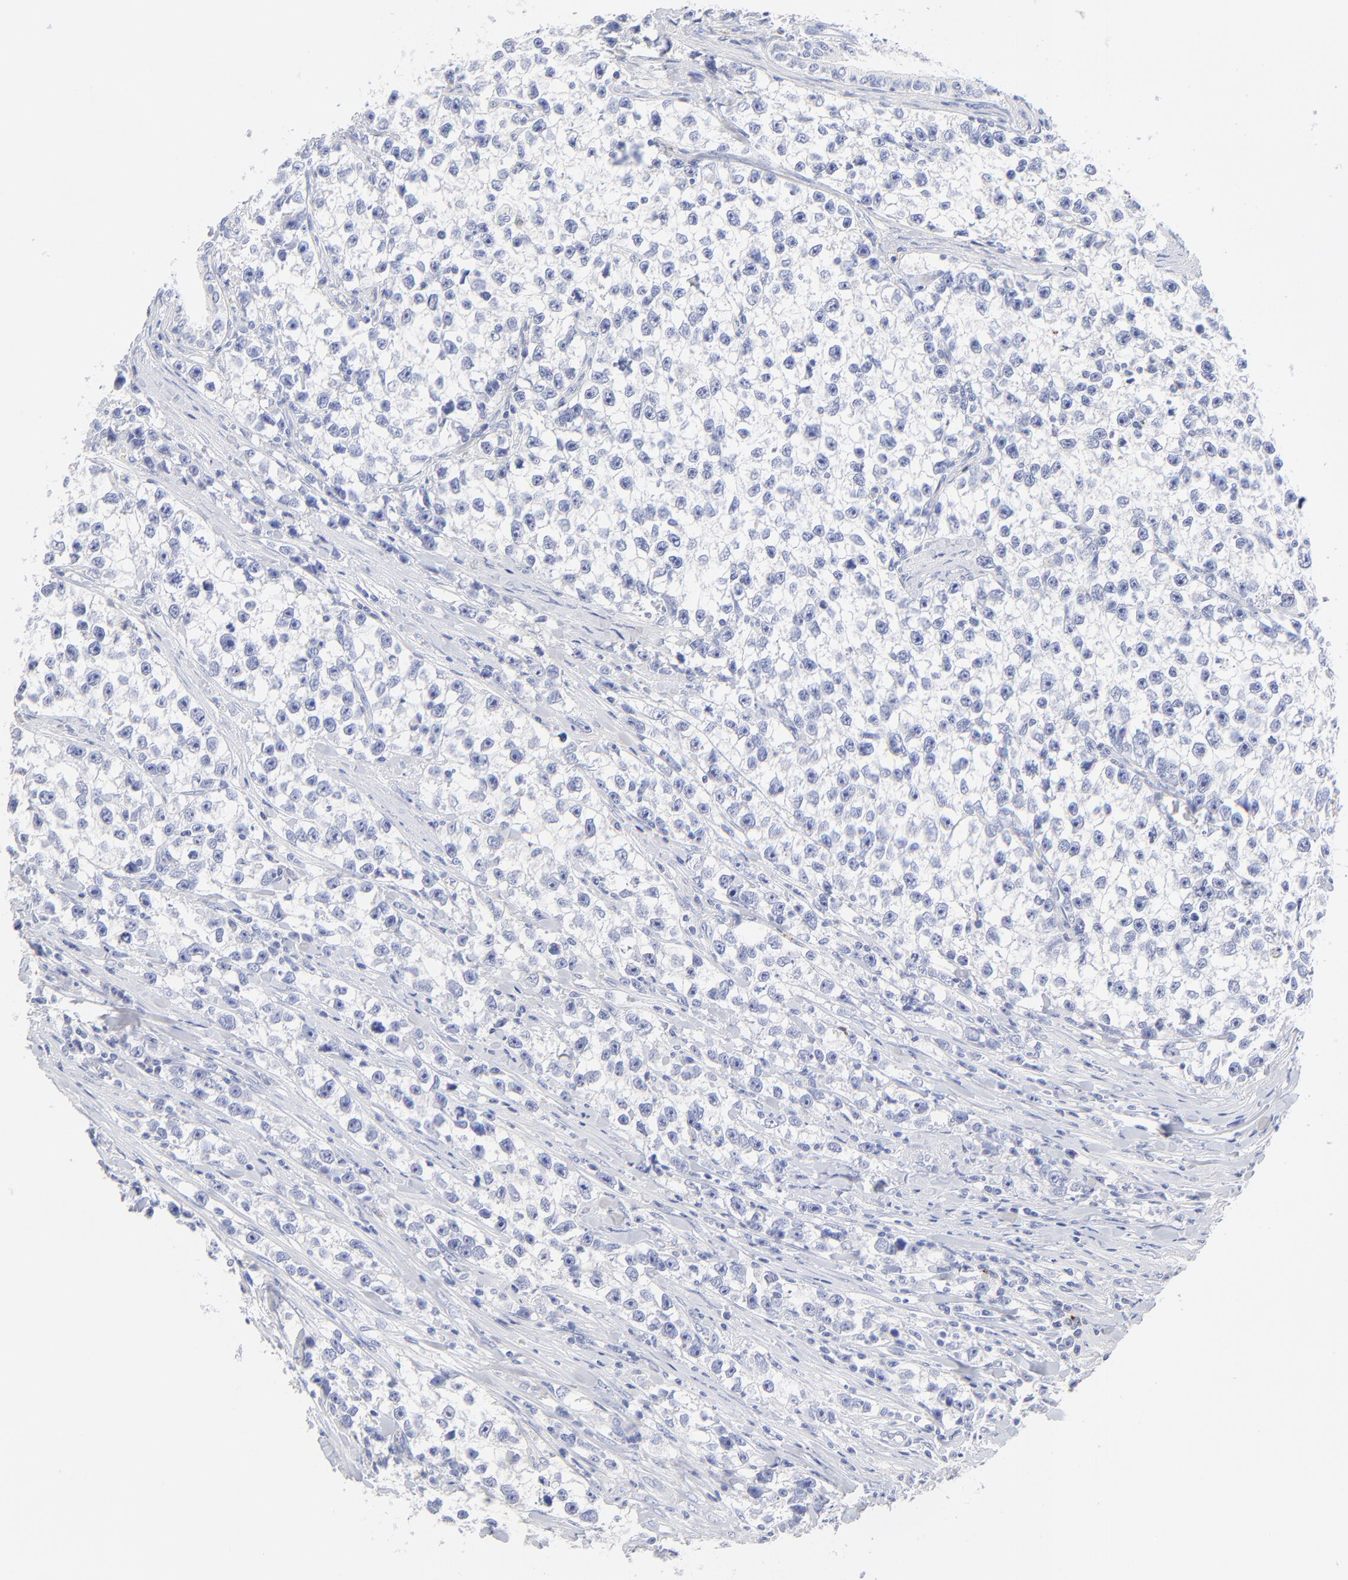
{"staining": {"intensity": "negative", "quantity": "none", "location": "none"}, "tissue": "testis cancer", "cell_type": "Tumor cells", "image_type": "cancer", "snomed": [{"axis": "morphology", "description": "Seminoma, NOS"}, {"axis": "morphology", "description": "Carcinoma, Embryonal, NOS"}, {"axis": "topography", "description": "Testis"}], "caption": "Photomicrograph shows no protein positivity in tumor cells of embryonal carcinoma (testis) tissue.", "gene": "SULT4A1", "patient": {"sex": "male", "age": 30}}